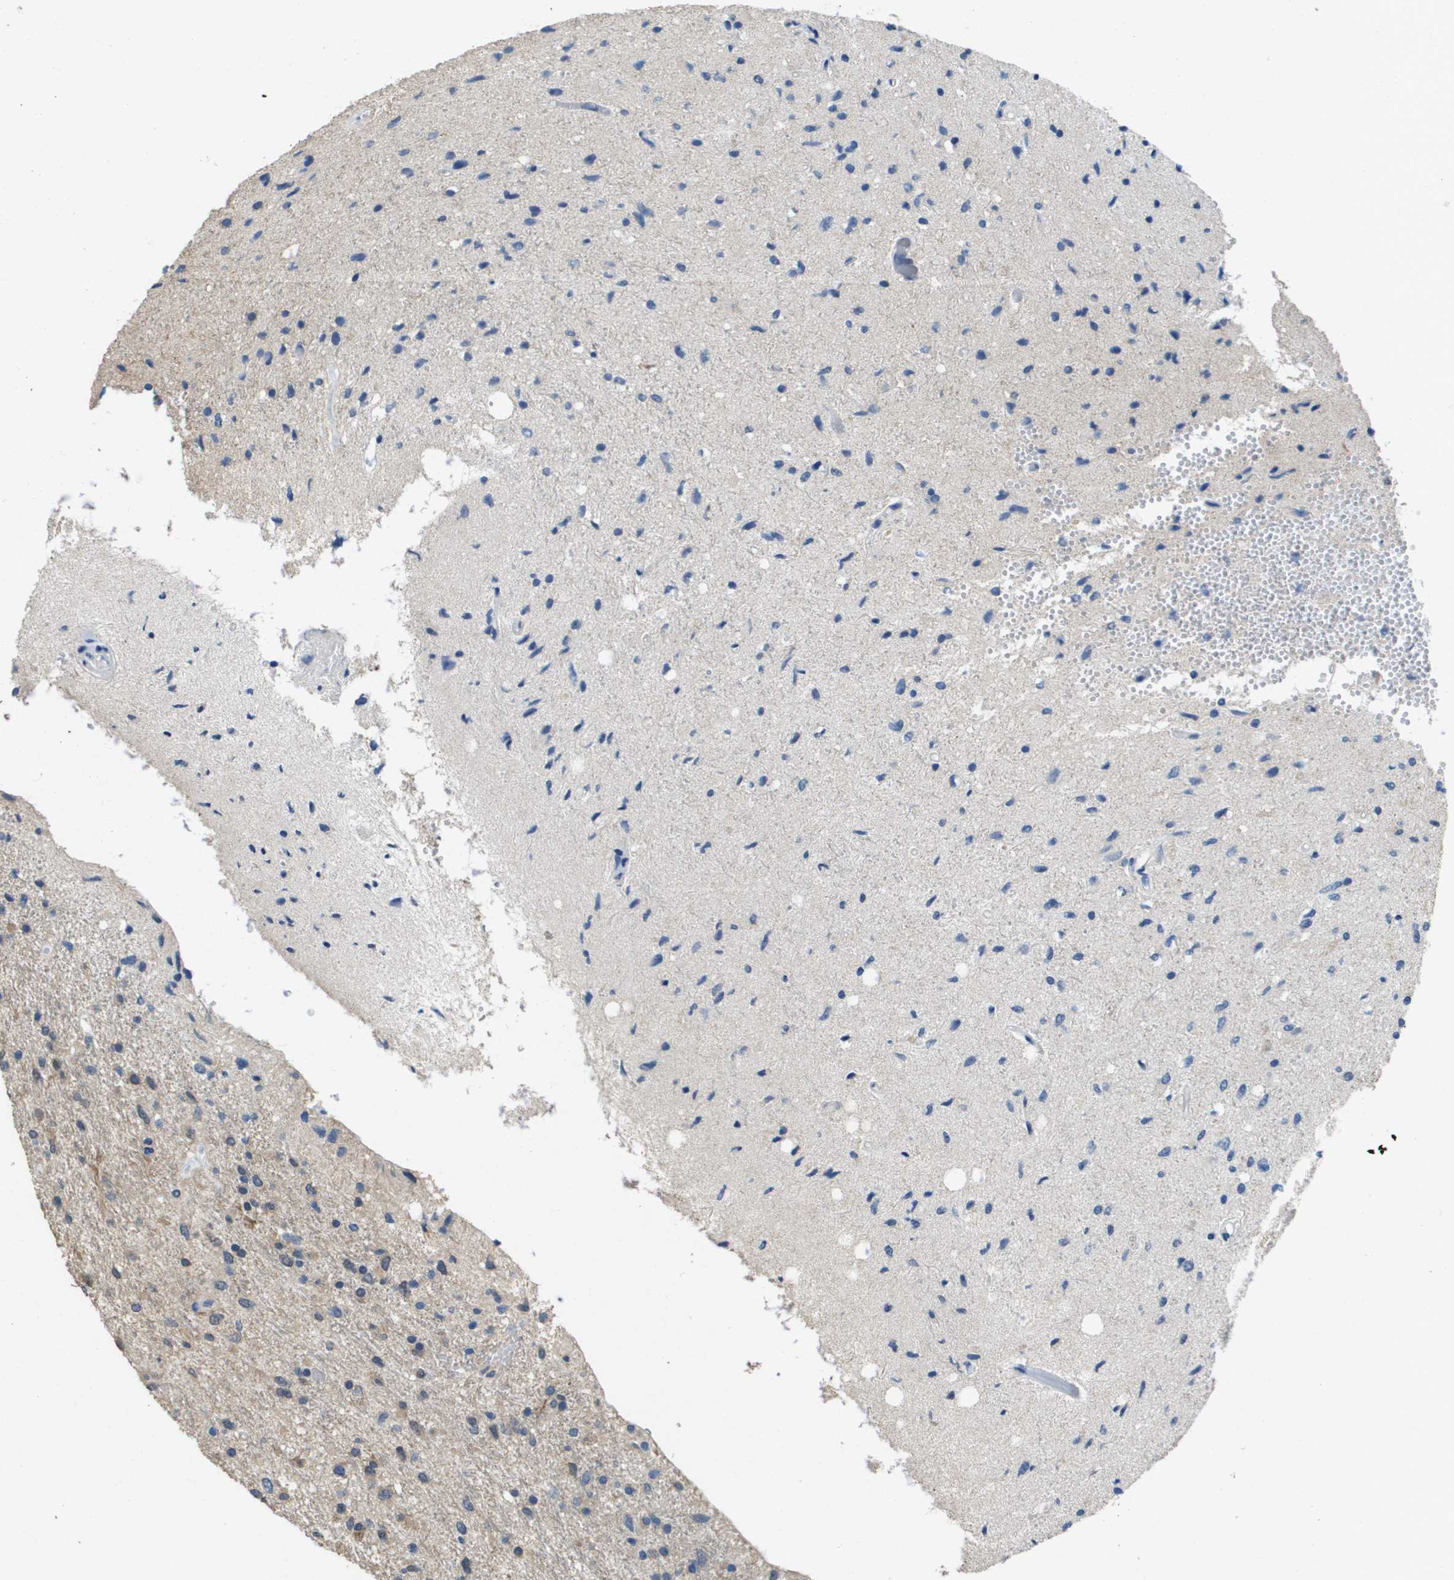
{"staining": {"intensity": "weak", "quantity": "<25%", "location": "cytoplasmic/membranous"}, "tissue": "glioma", "cell_type": "Tumor cells", "image_type": "cancer", "snomed": [{"axis": "morphology", "description": "Glioma, malignant, Low grade"}, {"axis": "topography", "description": "Brain"}], "caption": "This is a micrograph of IHC staining of glioma, which shows no positivity in tumor cells.", "gene": "FABP5", "patient": {"sex": "male", "age": 77}}